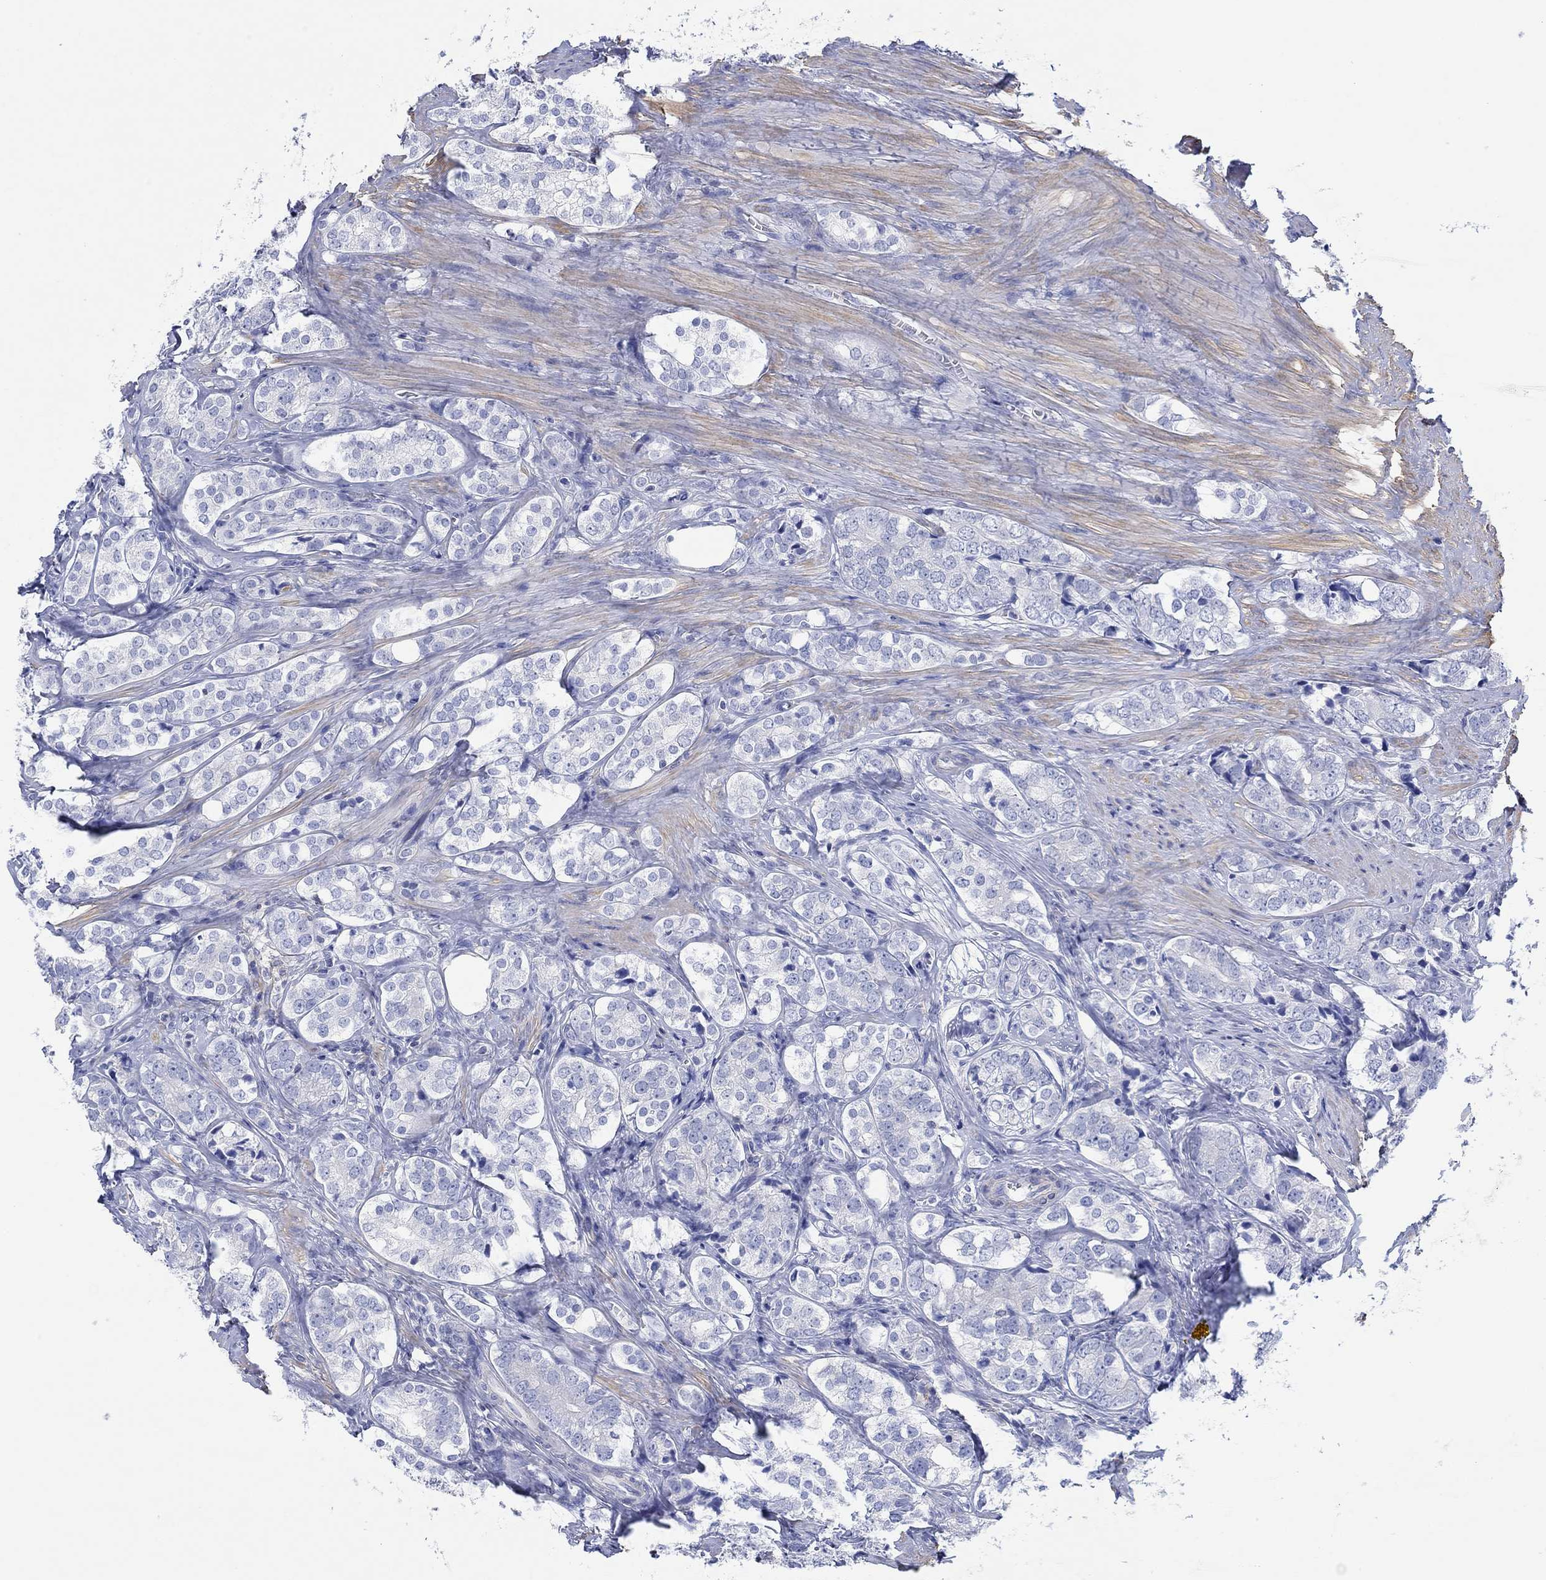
{"staining": {"intensity": "negative", "quantity": "none", "location": "none"}, "tissue": "prostate cancer", "cell_type": "Tumor cells", "image_type": "cancer", "snomed": [{"axis": "morphology", "description": "Adenocarcinoma, NOS"}, {"axis": "topography", "description": "Prostate and seminal vesicle, NOS"}], "caption": "IHC of prostate cancer demonstrates no expression in tumor cells. (Stains: DAB (3,3'-diaminobenzidine) immunohistochemistry with hematoxylin counter stain, Microscopy: brightfield microscopy at high magnification).", "gene": "PPIL6", "patient": {"sex": "male", "age": 63}}